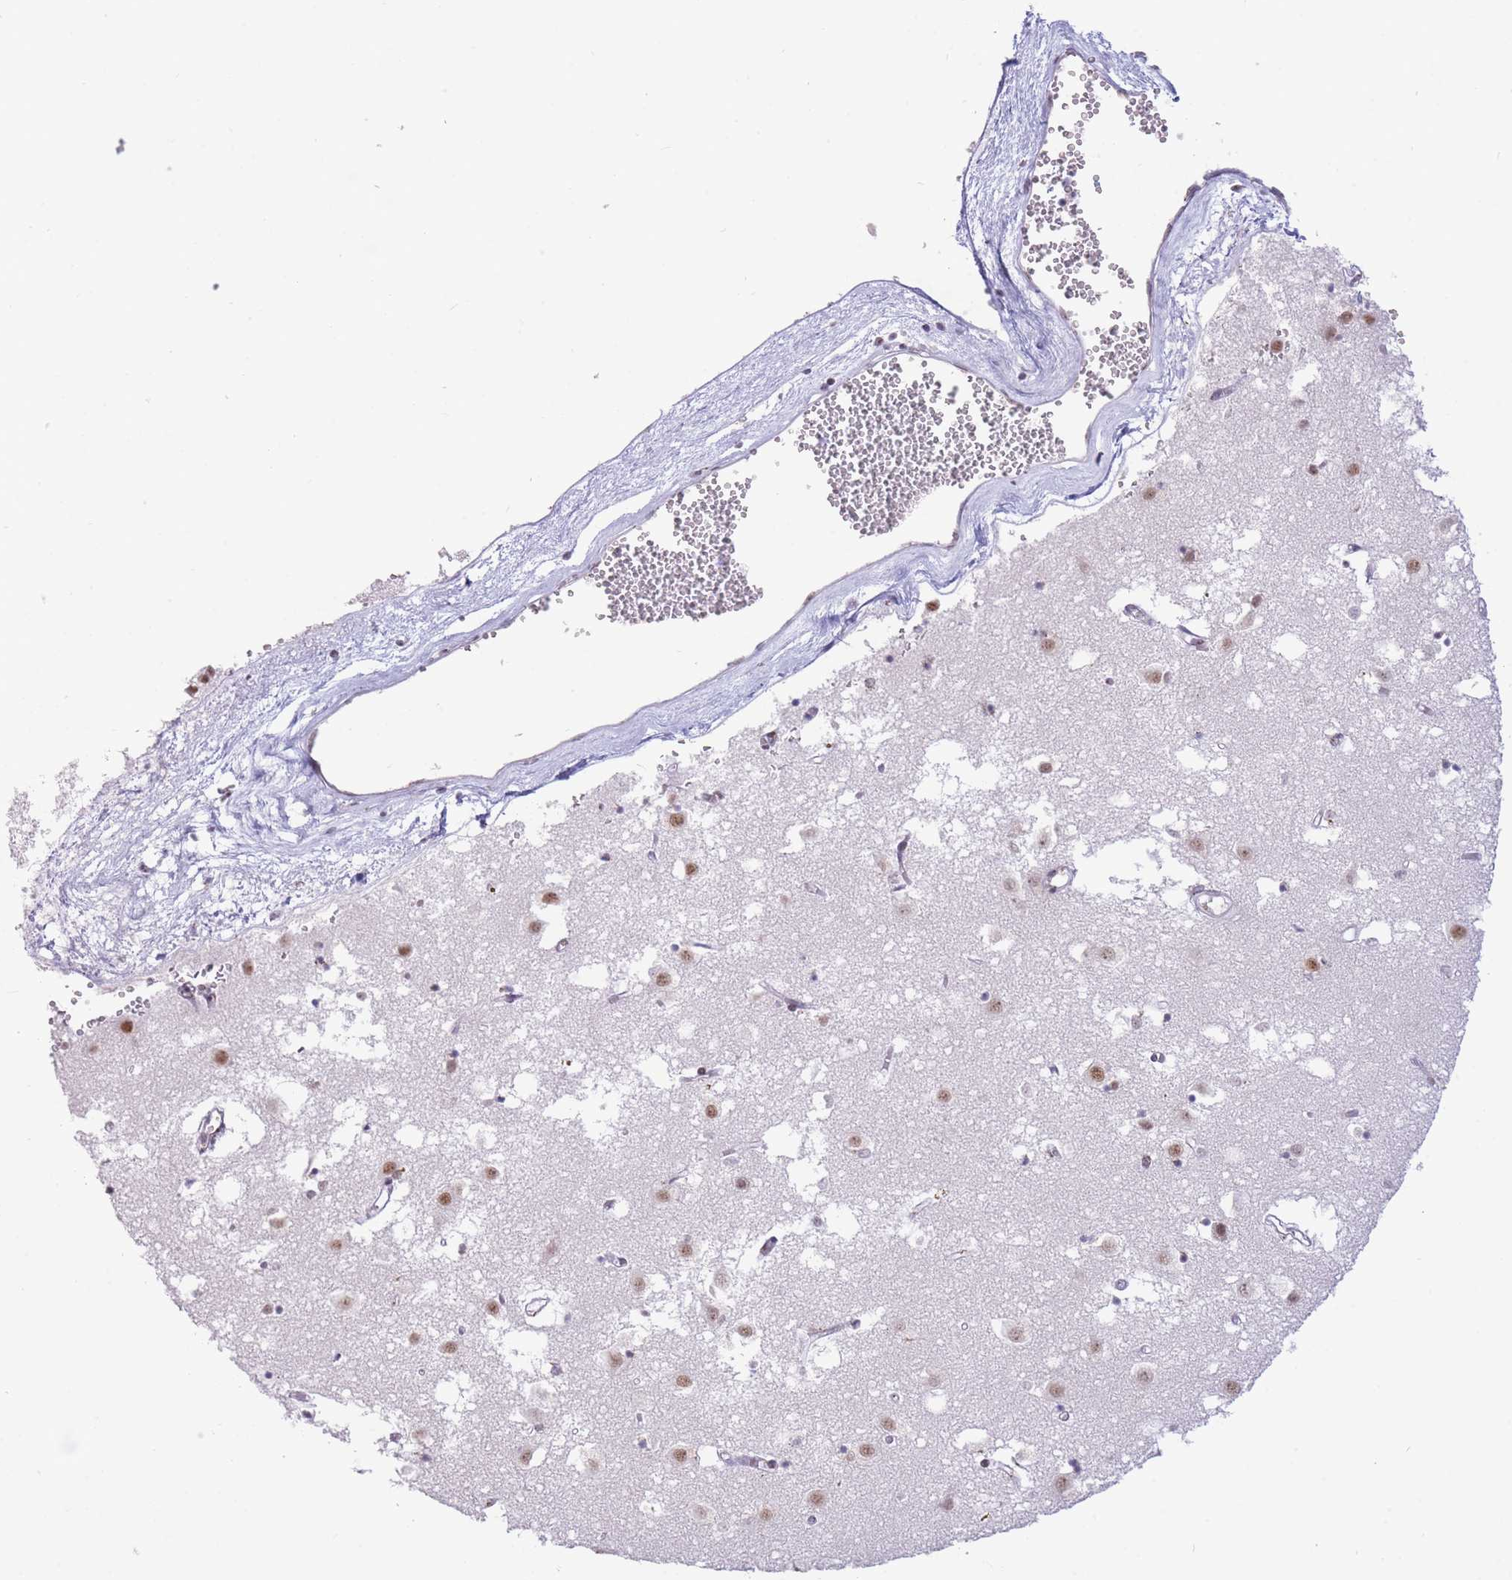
{"staining": {"intensity": "negative", "quantity": "none", "location": "none"}, "tissue": "caudate", "cell_type": "Glial cells", "image_type": "normal", "snomed": [{"axis": "morphology", "description": "Normal tissue, NOS"}, {"axis": "topography", "description": "Lateral ventricle wall"}], "caption": "Immunohistochemistry histopathology image of normal caudate: caudate stained with DAB (3,3'-diaminobenzidine) shows no significant protein positivity in glial cells.", "gene": "INO80C", "patient": {"sex": "male", "age": 70}}